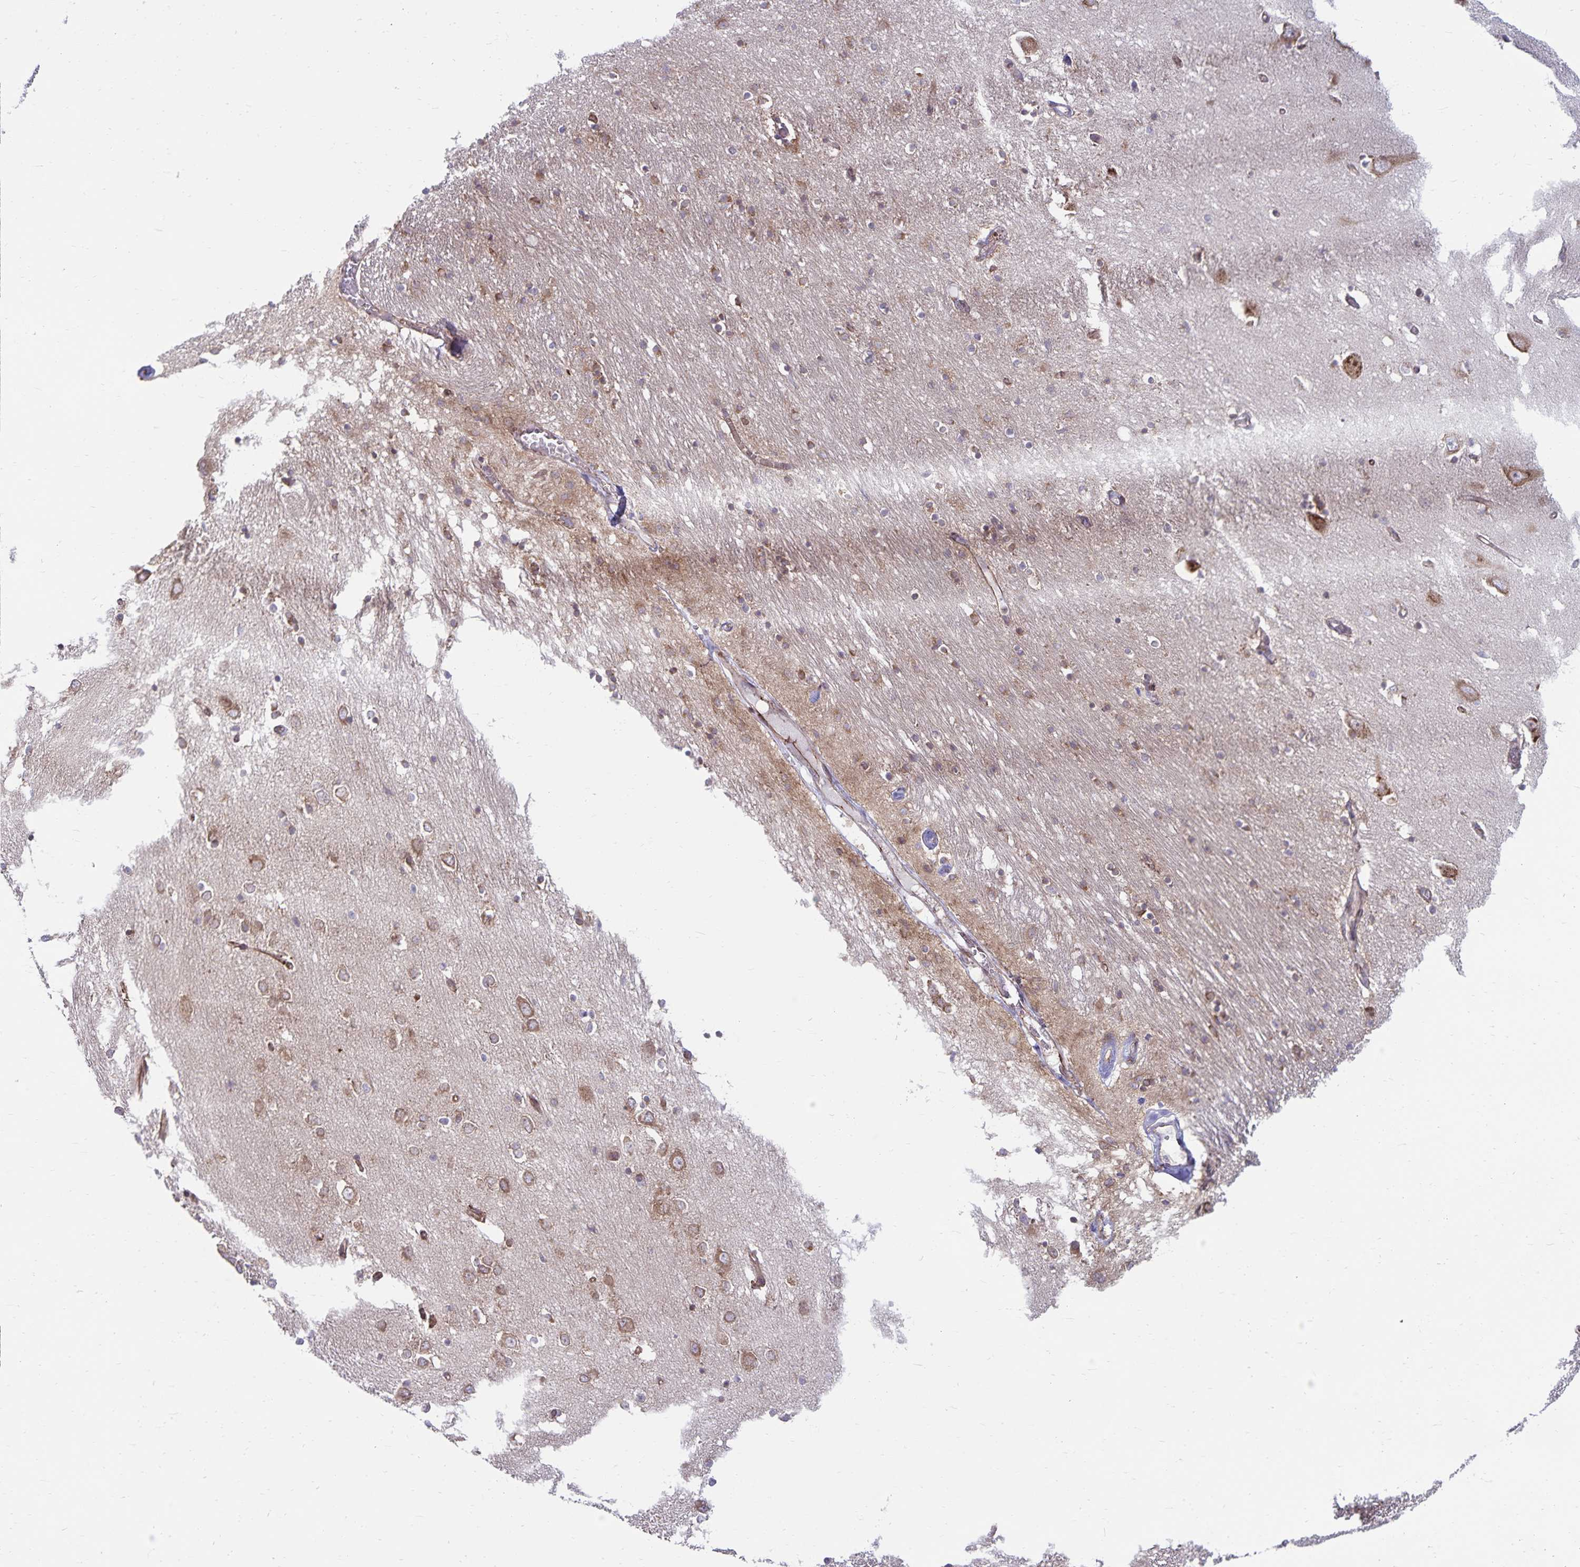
{"staining": {"intensity": "moderate", "quantity": "25%-75%", "location": "cytoplasmic/membranous"}, "tissue": "caudate", "cell_type": "Glial cells", "image_type": "normal", "snomed": [{"axis": "morphology", "description": "Normal tissue, NOS"}, {"axis": "topography", "description": "Lateral ventricle wall"}, {"axis": "topography", "description": "Hippocampus"}], "caption": "Immunohistochemistry image of normal caudate: human caudate stained using immunohistochemistry (IHC) reveals medium levels of moderate protein expression localized specifically in the cytoplasmic/membranous of glial cells, appearing as a cytoplasmic/membranous brown color.", "gene": "SEC62", "patient": {"sex": "female", "age": 63}}